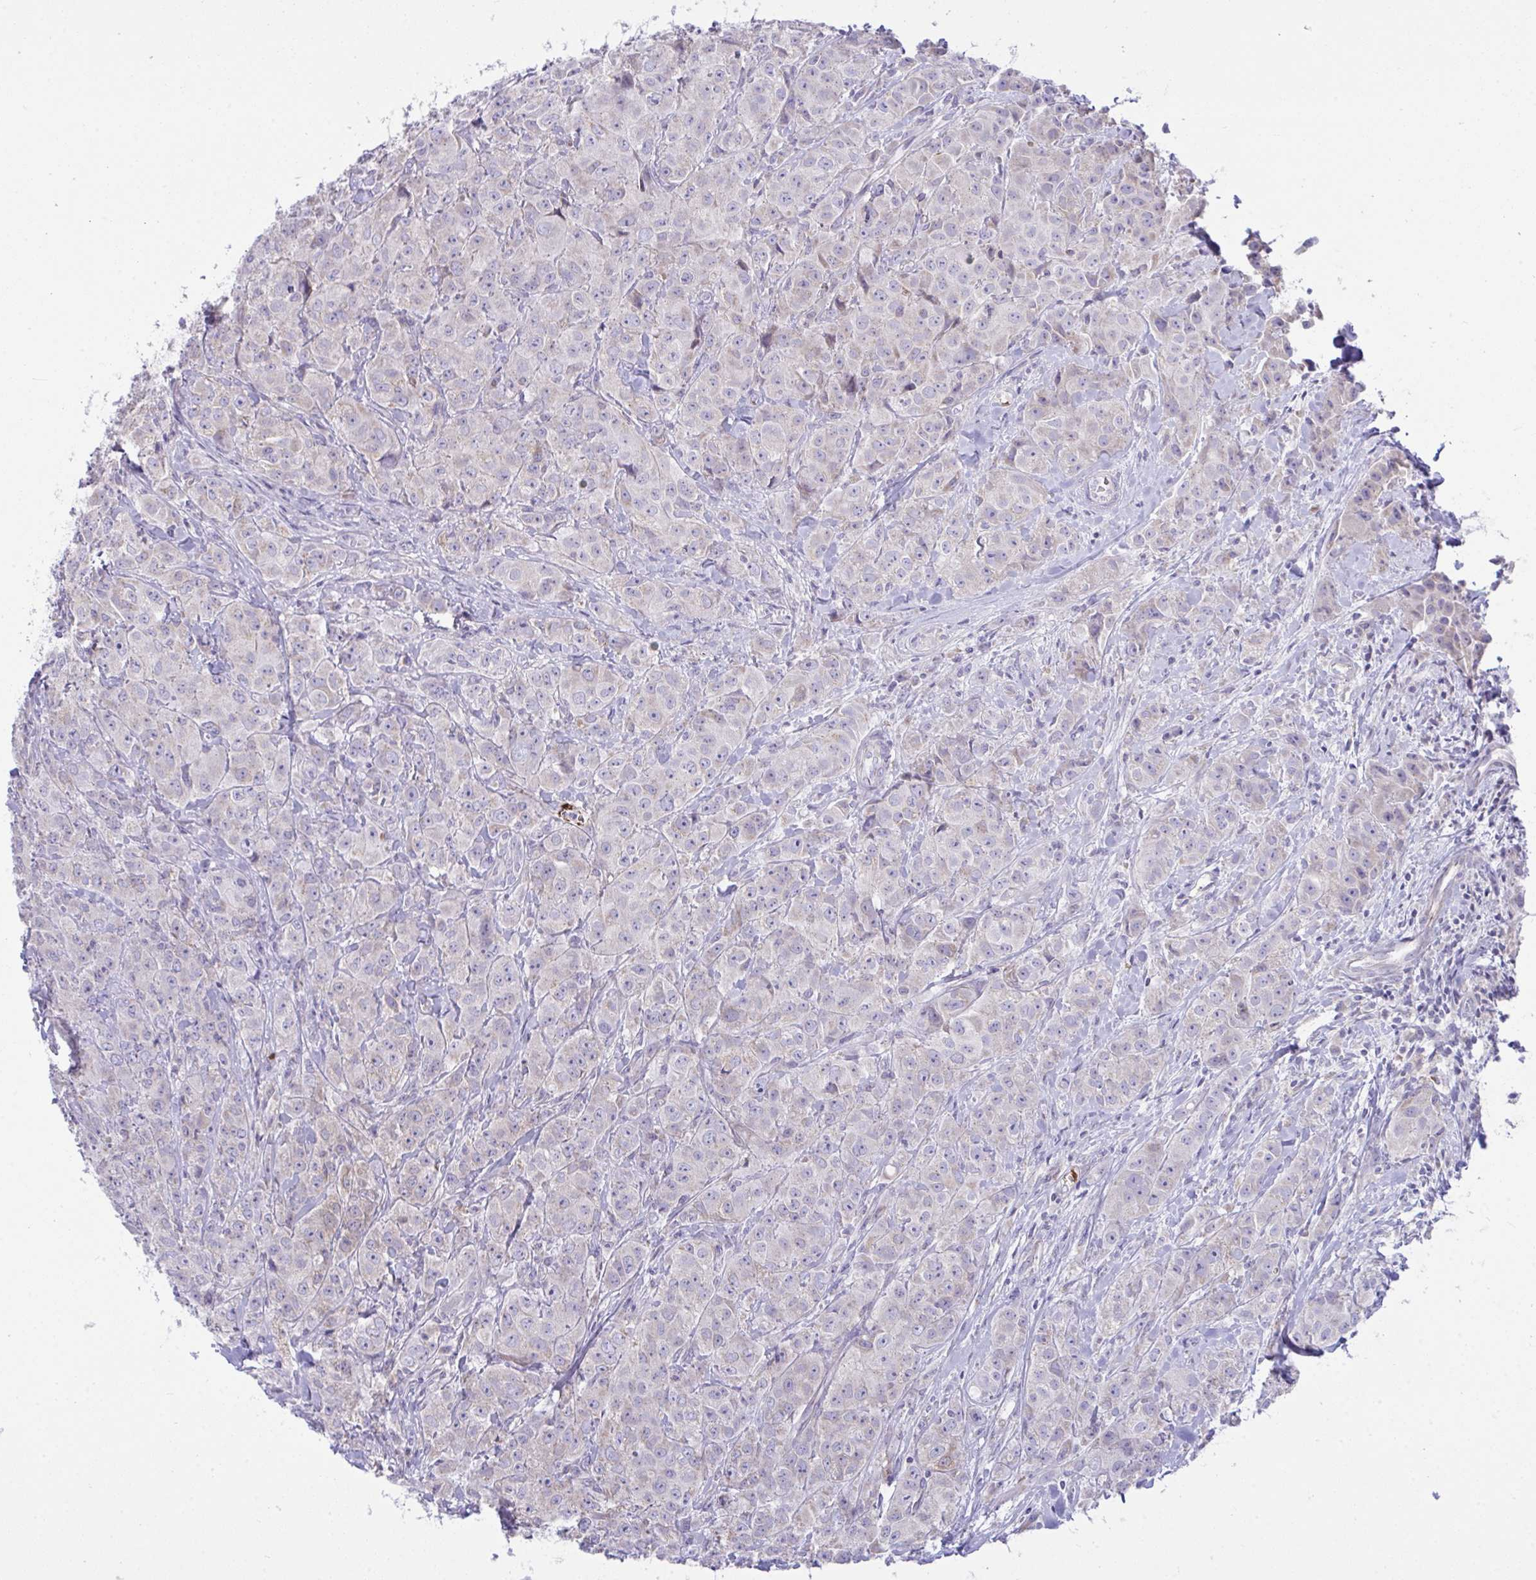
{"staining": {"intensity": "weak", "quantity": "<25%", "location": "cytoplasmic/membranous"}, "tissue": "breast cancer", "cell_type": "Tumor cells", "image_type": "cancer", "snomed": [{"axis": "morphology", "description": "Normal tissue, NOS"}, {"axis": "morphology", "description": "Duct carcinoma"}, {"axis": "topography", "description": "Breast"}], "caption": "Image shows no protein expression in tumor cells of infiltrating ductal carcinoma (breast) tissue. (Stains: DAB immunohistochemistry (IHC) with hematoxylin counter stain, Microscopy: brightfield microscopy at high magnification).", "gene": "PLA2G12B", "patient": {"sex": "female", "age": 43}}